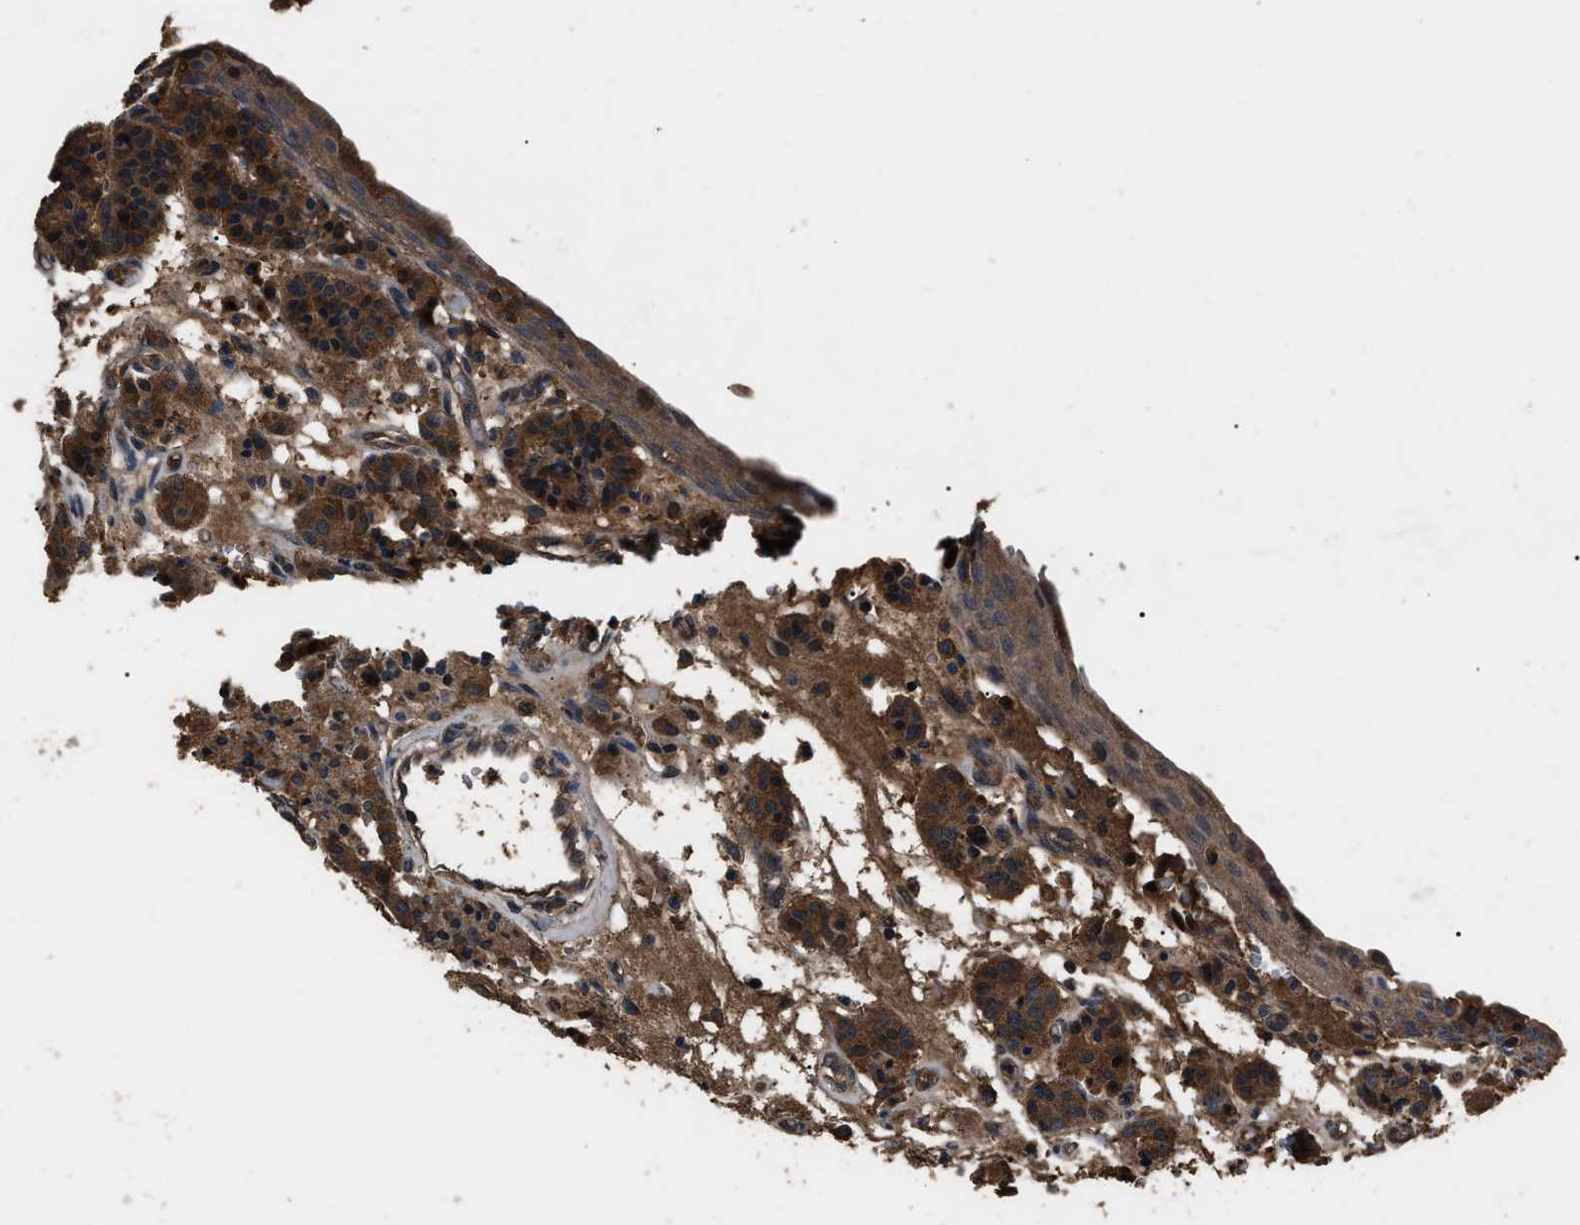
{"staining": {"intensity": "strong", "quantity": ">75%", "location": "cytoplasmic/membranous"}, "tissue": "carcinoid", "cell_type": "Tumor cells", "image_type": "cancer", "snomed": [{"axis": "morphology", "description": "Carcinoid, malignant, NOS"}, {"axis": "topography", "description": "Lung"}], "caption": "About >75% of tumor cells in carcinoid show strong cytoplasmic/membranous protein expression as visualized by brown immunohistochemical staining.", "gene": "RNF216", "patient": {"sex": "male", "age": 30}}